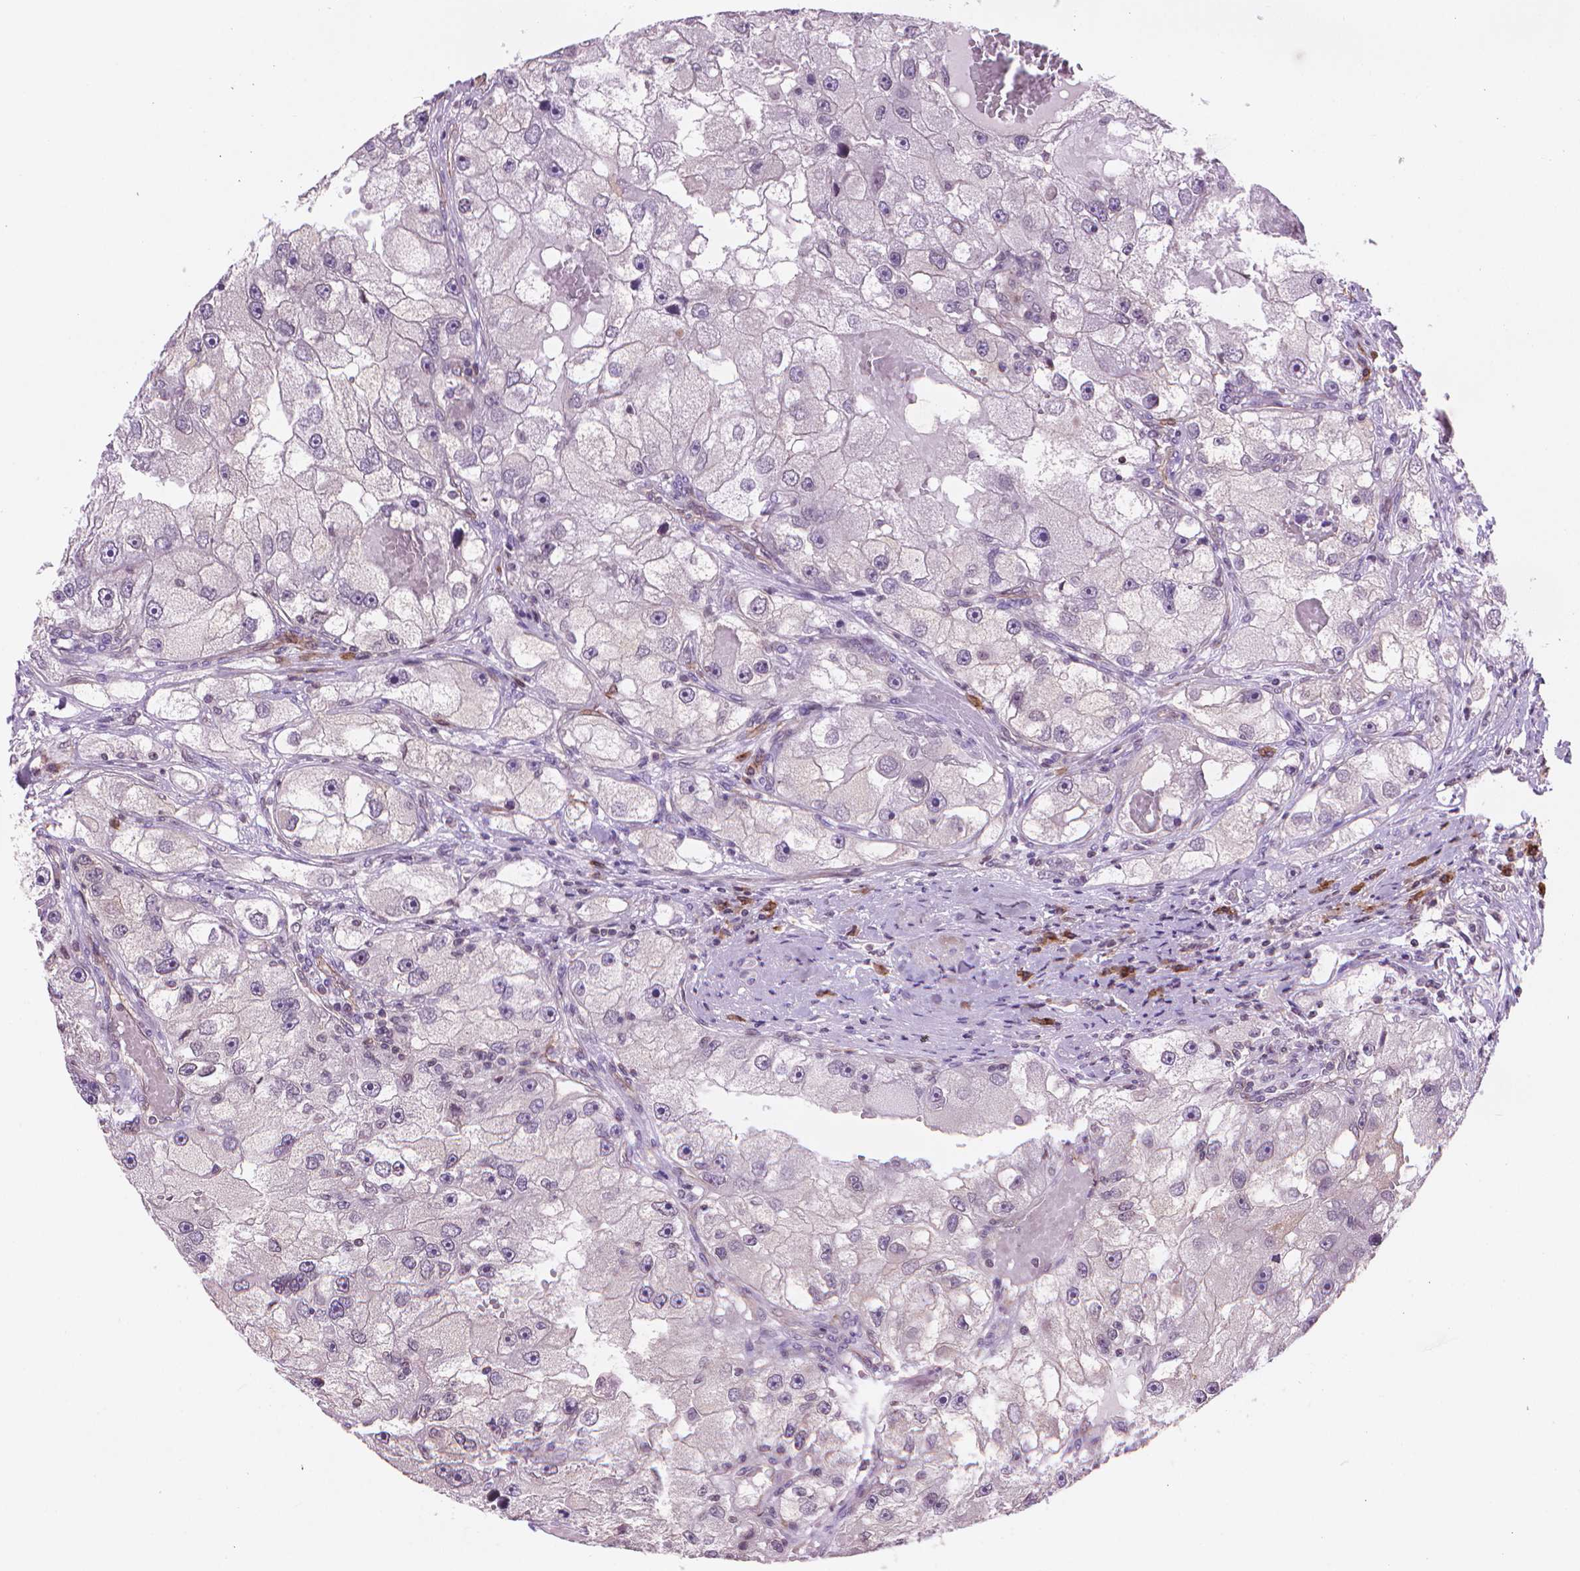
{"staining": {"intensity": "negative", "quantity": "none", "location": "none"}, "tissue": "renal cancer", "cell_type": "Tumor cells", "image_type": "cancer", "snomed": [{"axis": "morphology", "description": "Adenocarcinoma, NOS"}, {"axis": "topography", "description": "Kidney"}], "caption": "This is a micrograph of IHC staining of renal adenocarcinoma, which shows no positivity in tumor cells.", "gene": "TMEM184A", "patient": {"sex": "male", "age": 63}}